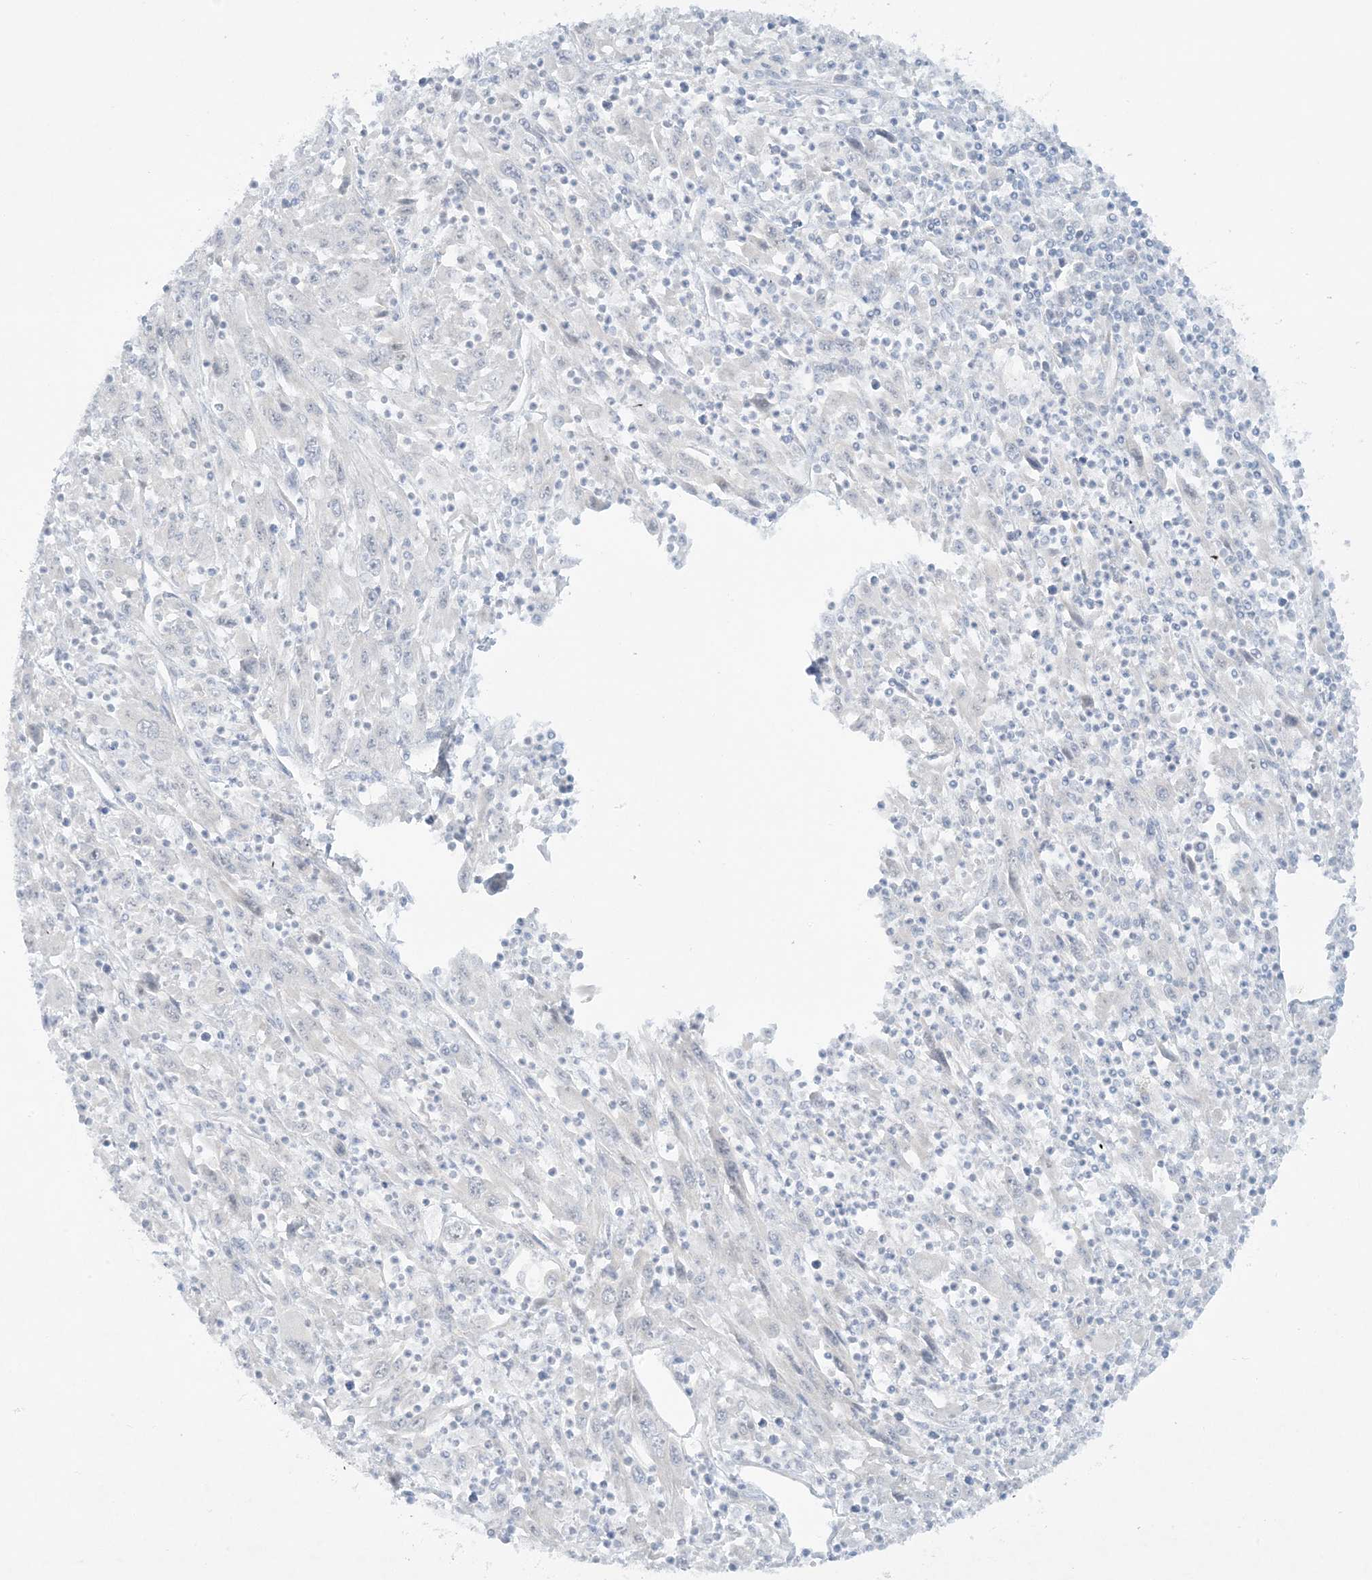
{"staining": {"intensity": "negative", "quantity": "none", "location": "none"}, "tissue": "melanoma", "cell_type": "Tumor cells", "image_type": "cancer", "snomed": [{"axis": "morphology", "description": "Malignant melanoma, Metastatic site"}, {"axis": "topography", "description": "Skin"}], "caption": "IHC micrograph of human malignant melanoma (metastatic site) stained for a protein (brown), which displays no expression in tumor cells. (IHC, brightfield microscopy, high magnification).", "gene": "MRPS18A", "patient": {"sex": "female", "age": 56}}